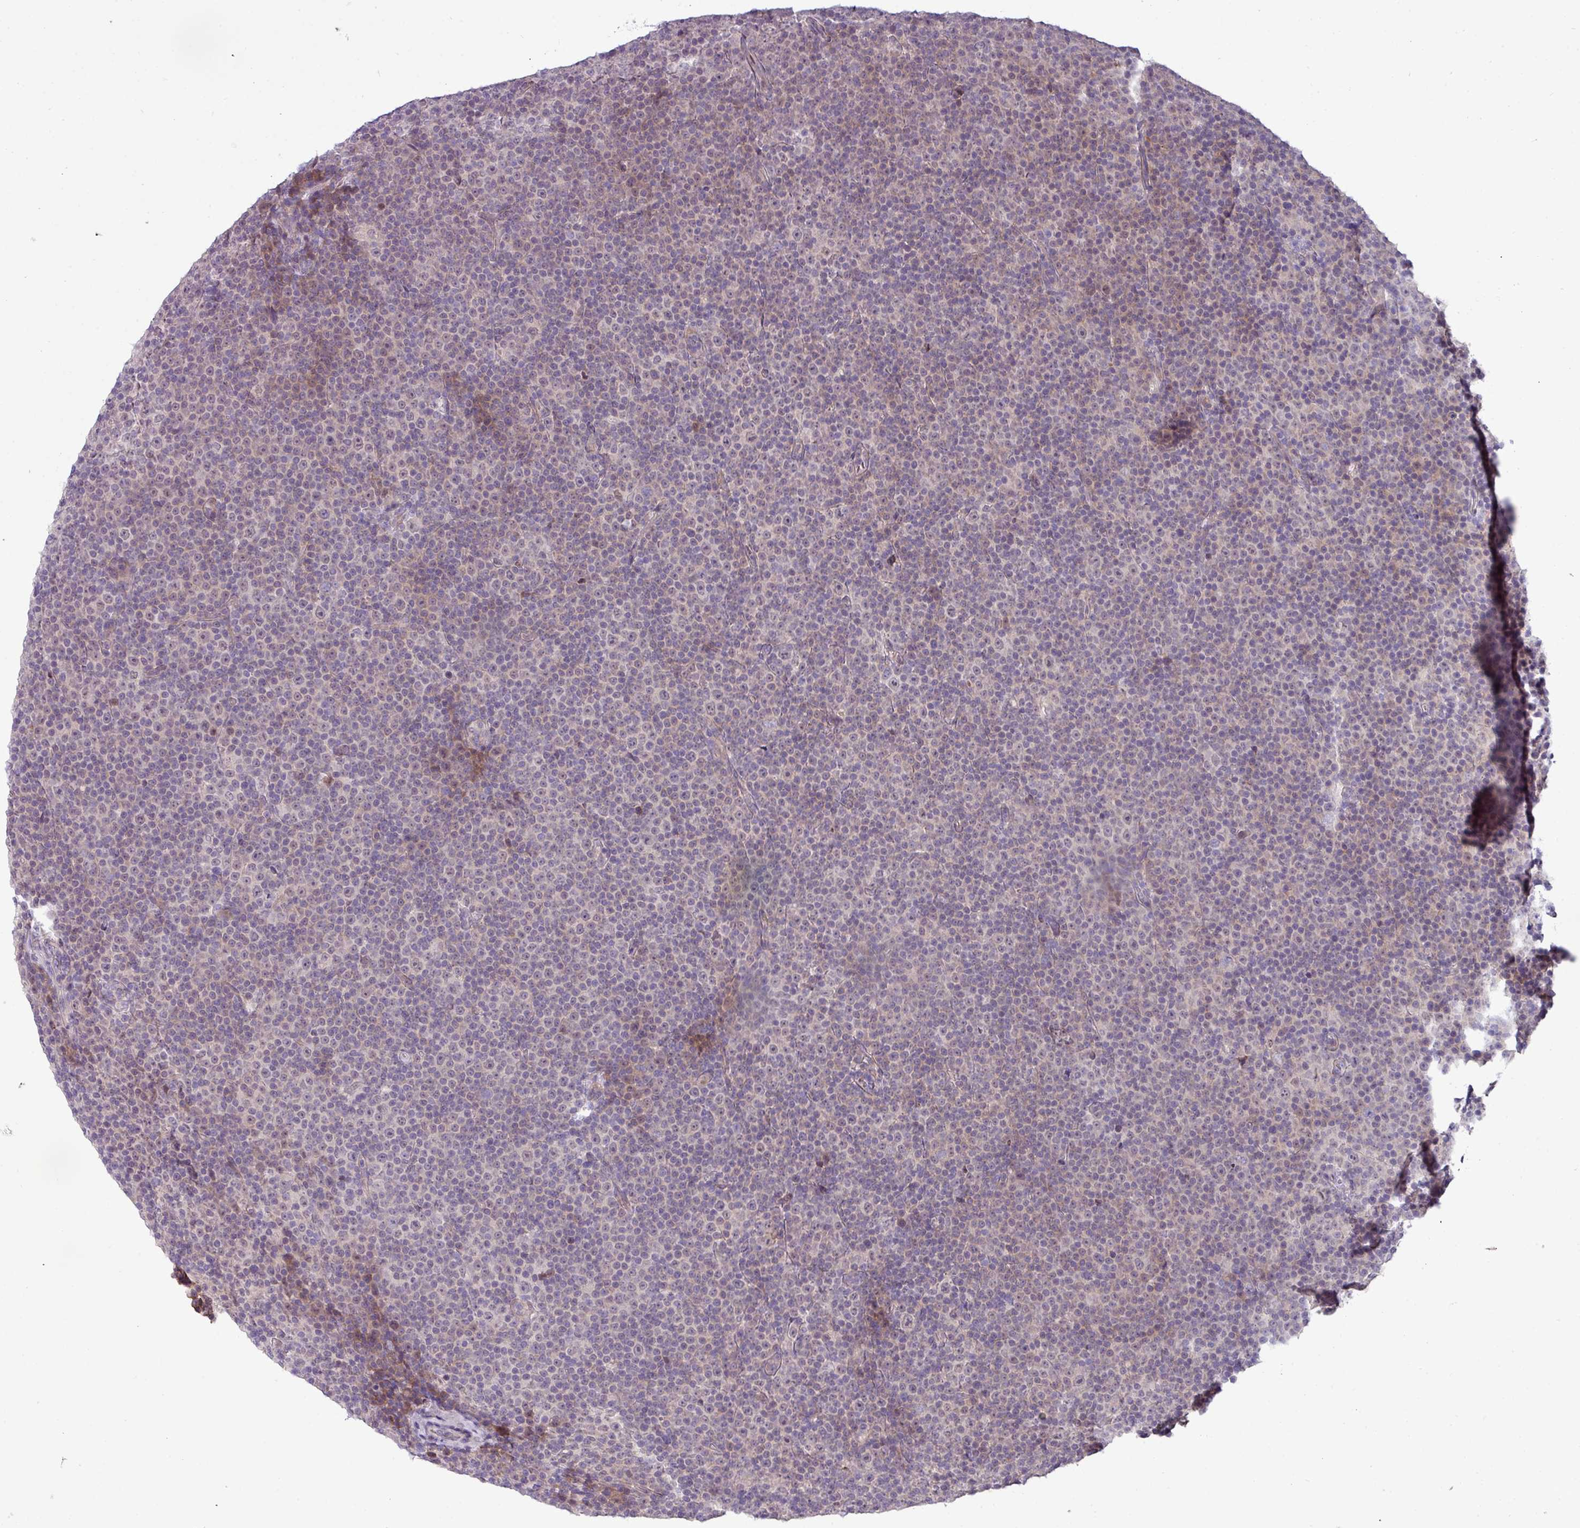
{"staining": {"intensity": "negative", "quantity": "none", "location": "none"}, "tissue": "lymphoma", "cell_type": "Tumor cells", "image_type": "cancer", "snomed": [{"axis": "morphology", "description": "Malignant lymphoma, non-Hodgkin's type, Low grade"}, {"axis": "topography", "description": "Lymph node"}], "caption": "Immunohistochemistry (IHC) of human low-grade malignant lymphoma, non-Hodgkin's type displays no staining in tumor cells. Brightfield microscopy of IHC stained with DAB (3,3'-diaminobenzidine) (brown) and hematoxylin (blue), captured at high magnification.", "gene": "RIPPLY1", "patient": {"sex": "female", "age": 67}}